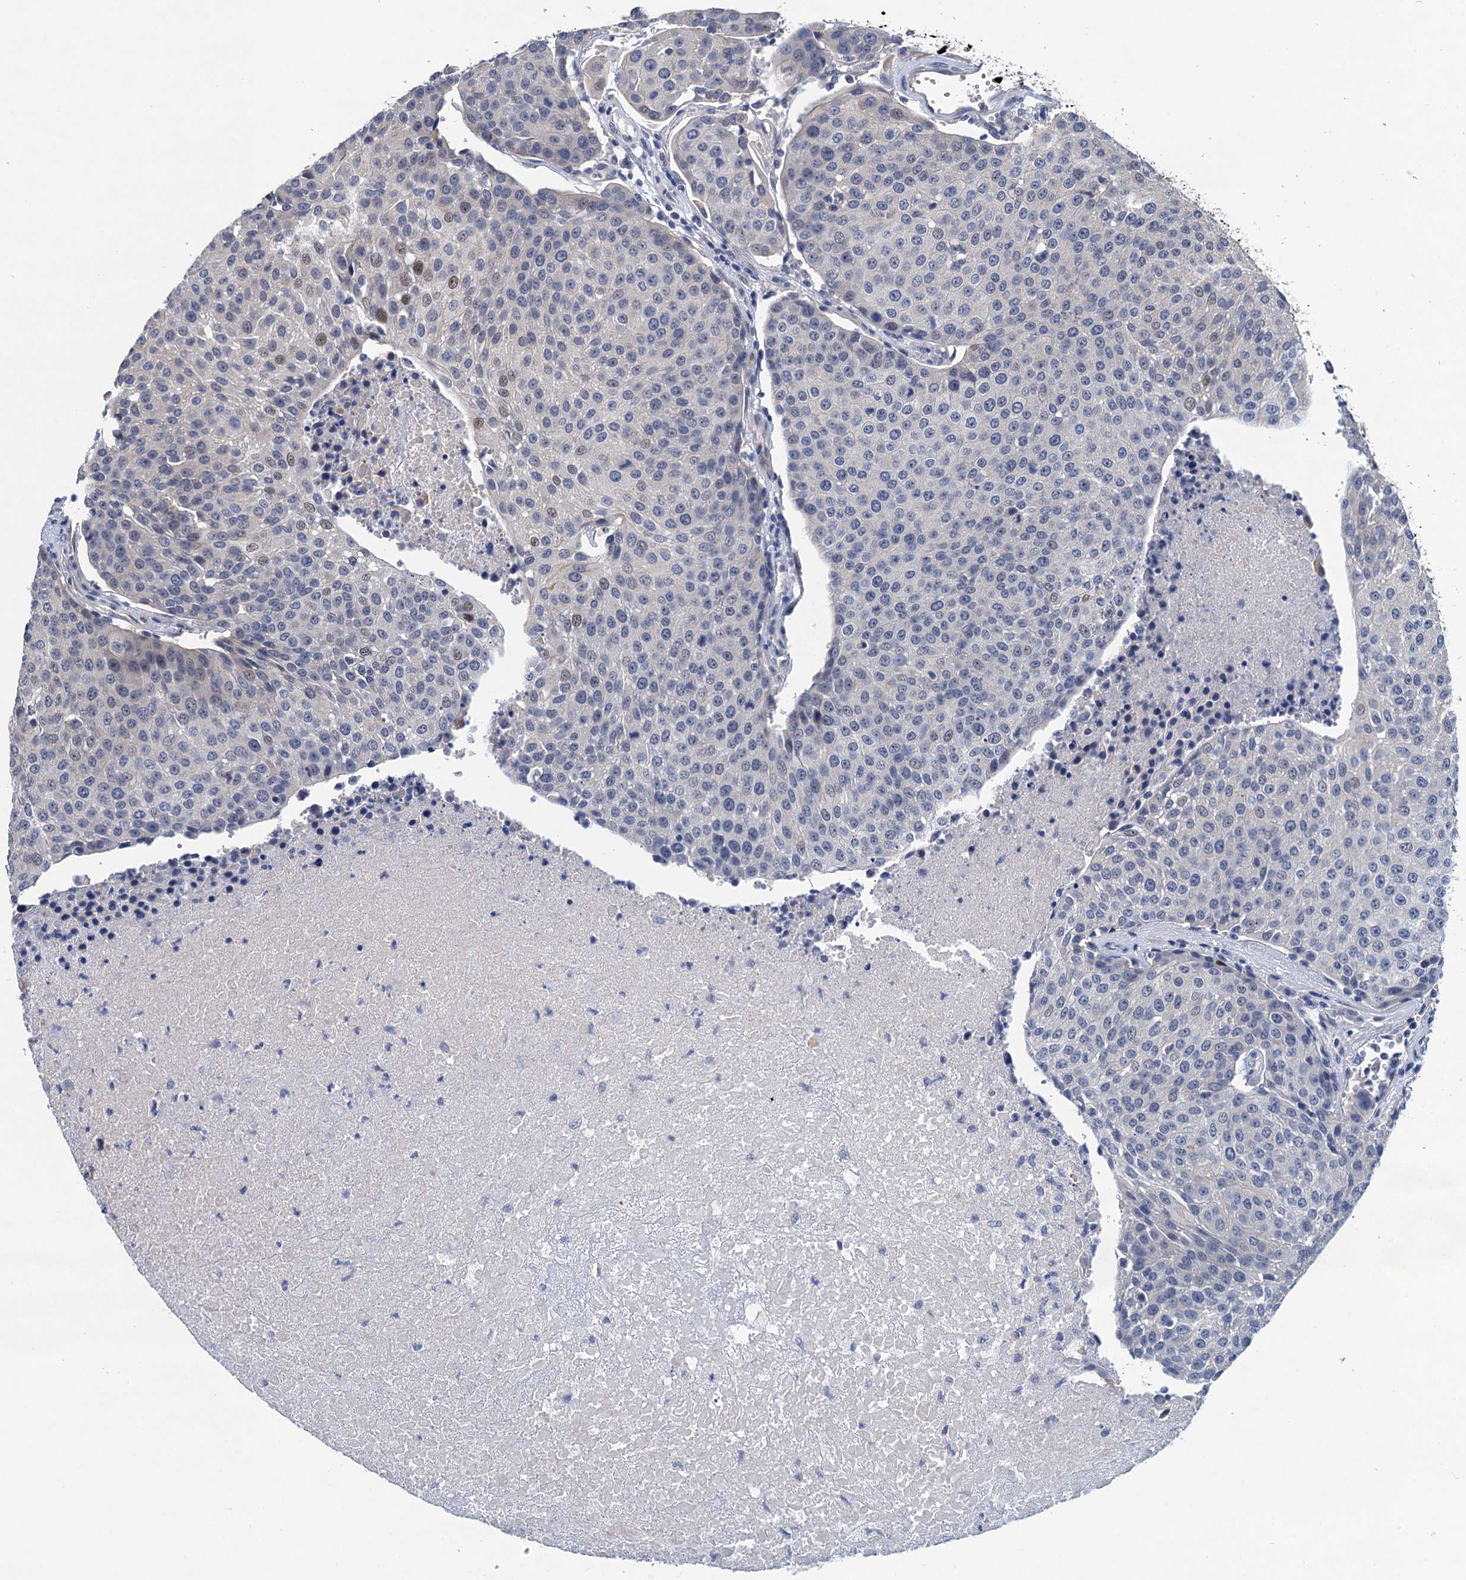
{"staining": {"intensity": "weak", "quantity": "<25%", "location": "nuclear"}, "tissue": "urothelial cancer", "cell_type": "Tumor cells", "image_type": "cancer", "snomed": [{"axis": "morphology", "description": "Urothelial carcinoma, High grade"}, {"axis": "topography", "description": "Urinary bladder"}], "caption": "The immunohistochemistry micrograph has no significant positivity in tumor cells of urothelial cancer tissue. (Stains: DAB immunohistochemistry with hematoxylin counter stain, Microscopy: brightfield microscopy at high magnification).", "gene": "TRAF7", "patient": {"sex": "female", "age": 85}}